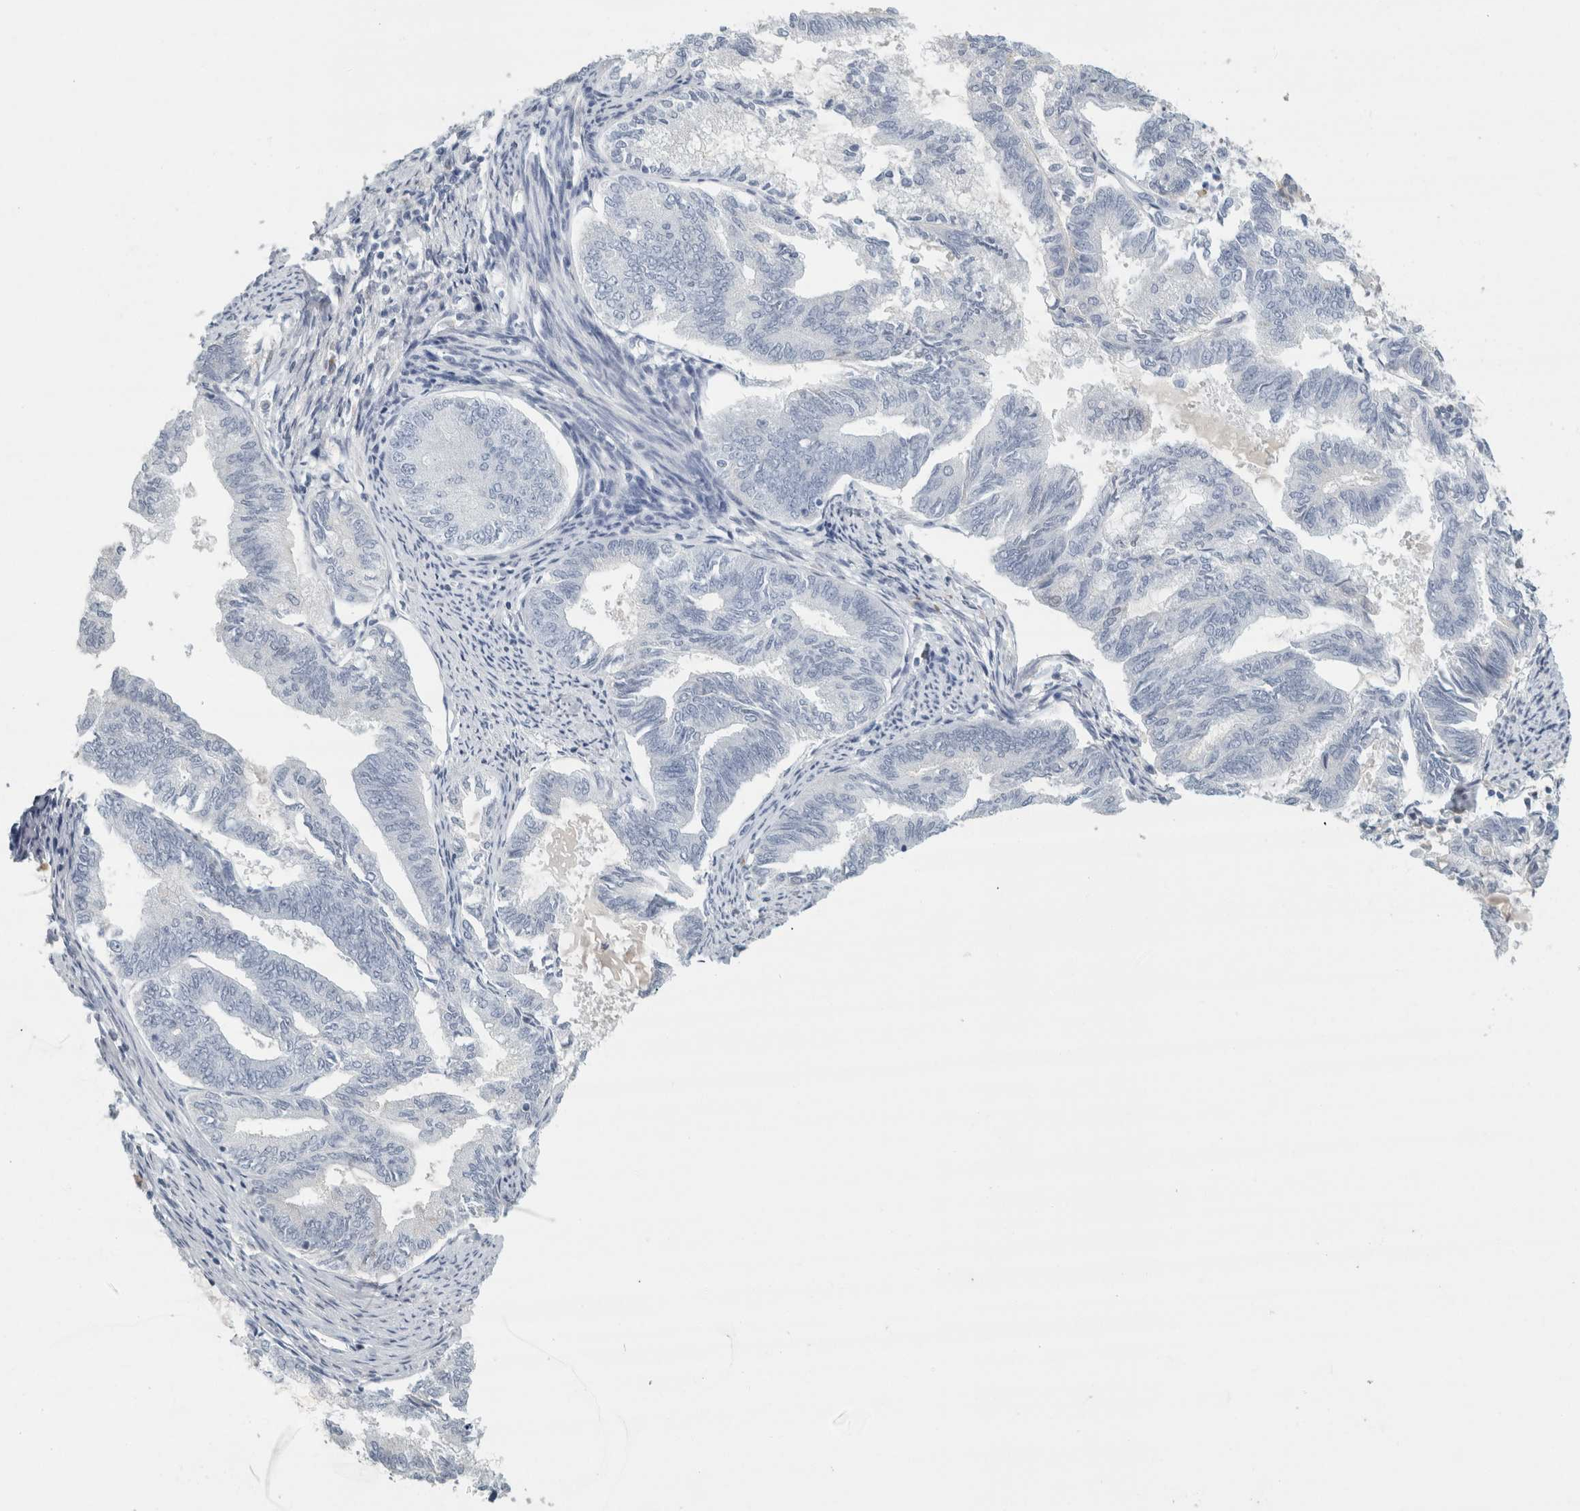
{"staining": {"intensity": "negative", "quantity": "none", "location": "none"}, "tissue": "endometrial cancer", "cell_type": "Tumor cells", "image_type": "cancer", "snomed": [{"axis": "morphology", "description": "Adenocarcinoma, NOS"}, {"axis": "topography", "description": "Endometrium"}], "caption": "A high-resolution image shows immunohistochemistry staining of adenocarcinoma (endometrial), which reveals no significant staining in tumor cells.", "gene": "TSPAN8", "patient": {"sex": "female", "age": 86}}